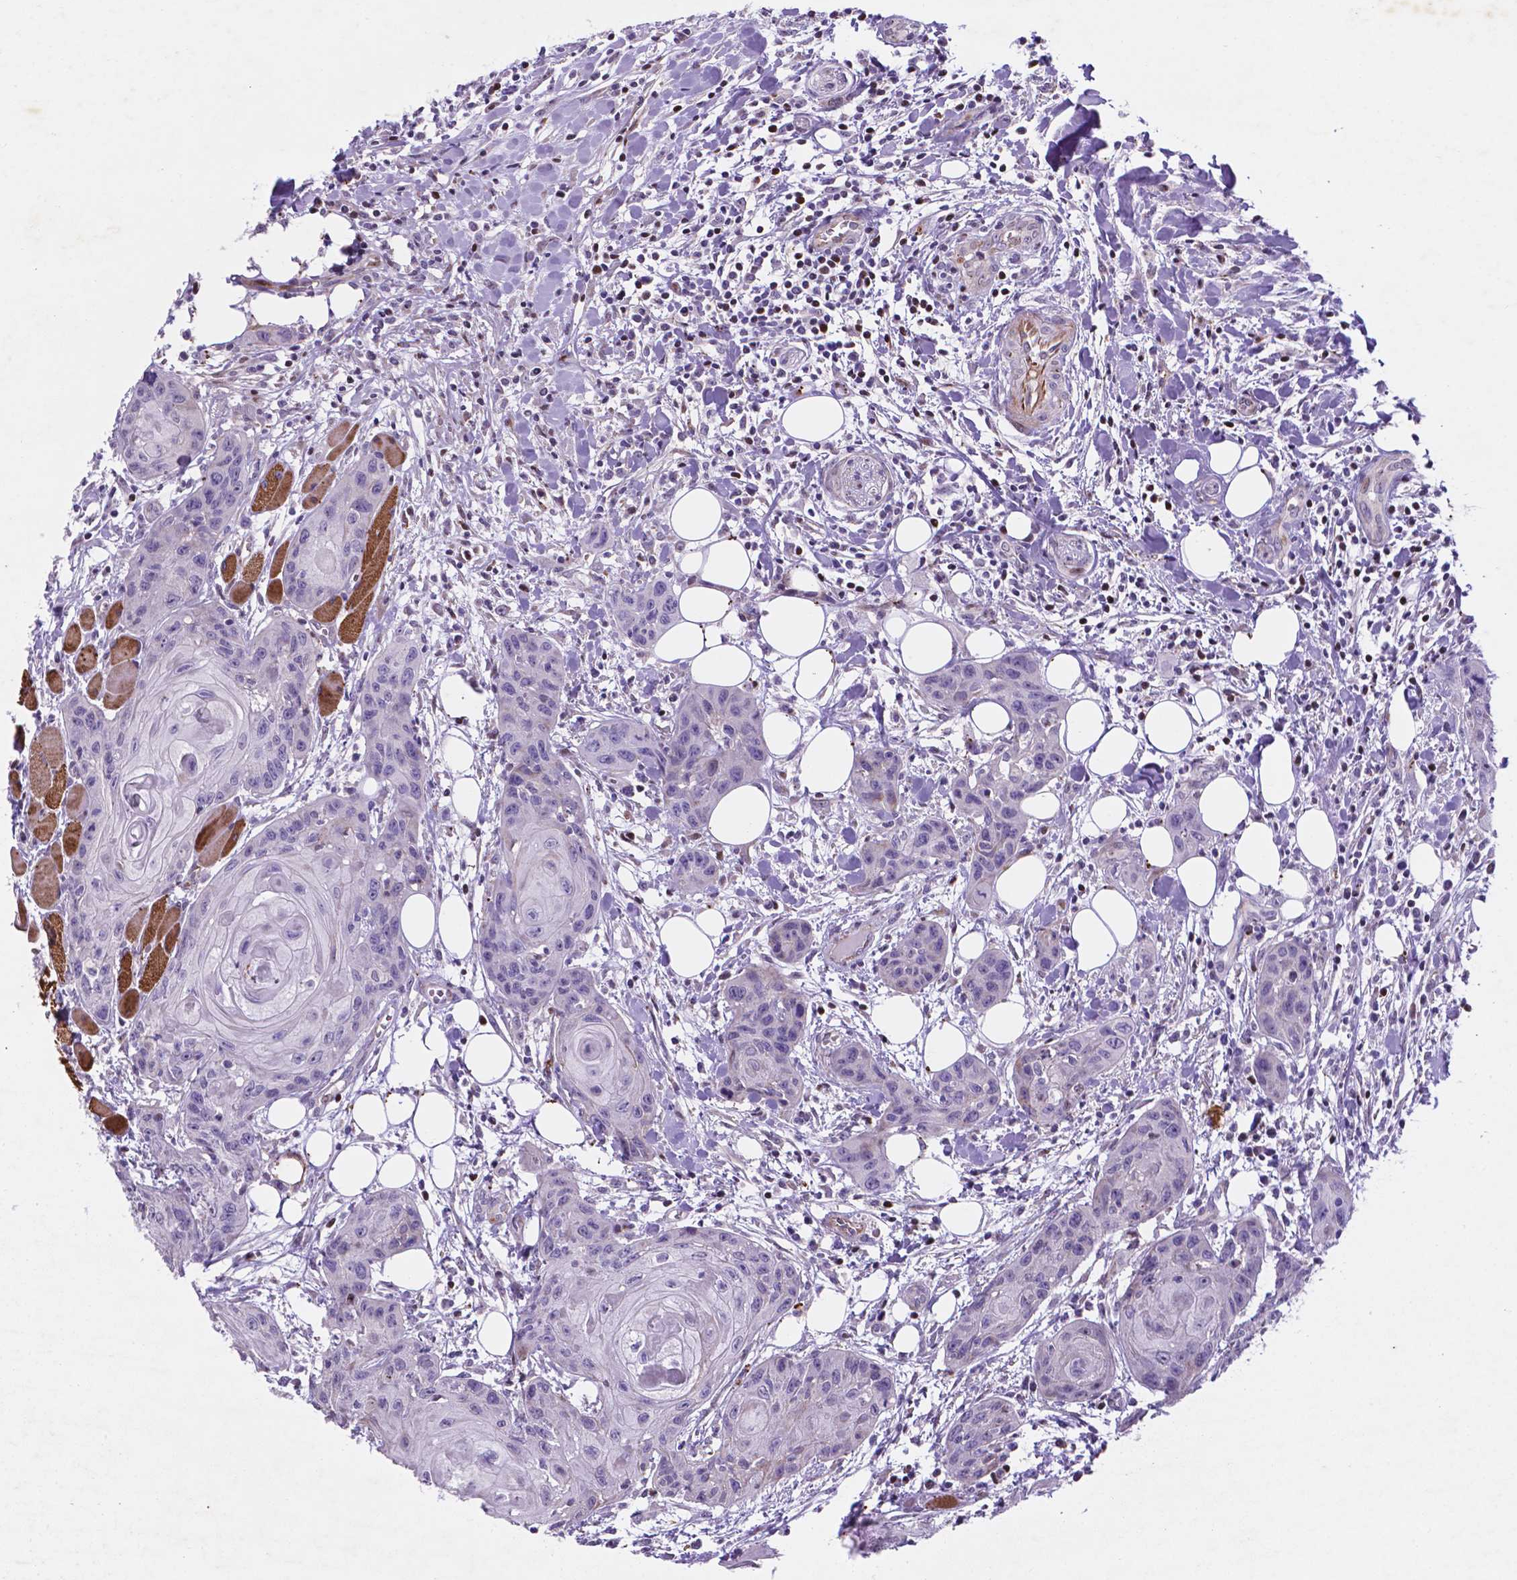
{"staining": {"intensity": "negative", "quantity": "none", "location": "none"}, "tissue": "head and neck cancer", "cell_type": "Tumor cells", "image_type": "cancer", "snomed": [{"axis": "morphology", "description": "Squamous cell carcinoma, NOS"}, {"axis": "topography", "description": "Oral tissue"}, {"axis": "topography", "description": "Head-Neck"}], "caption": "High power microscopy micrograph of an immunohistochemistry micrograph of head and neck squamous cell carcinoma, revealing no significant expression in tumor cells.", "gene": "TM4SF20", "patient": {"sex": "male", "age": 58}}